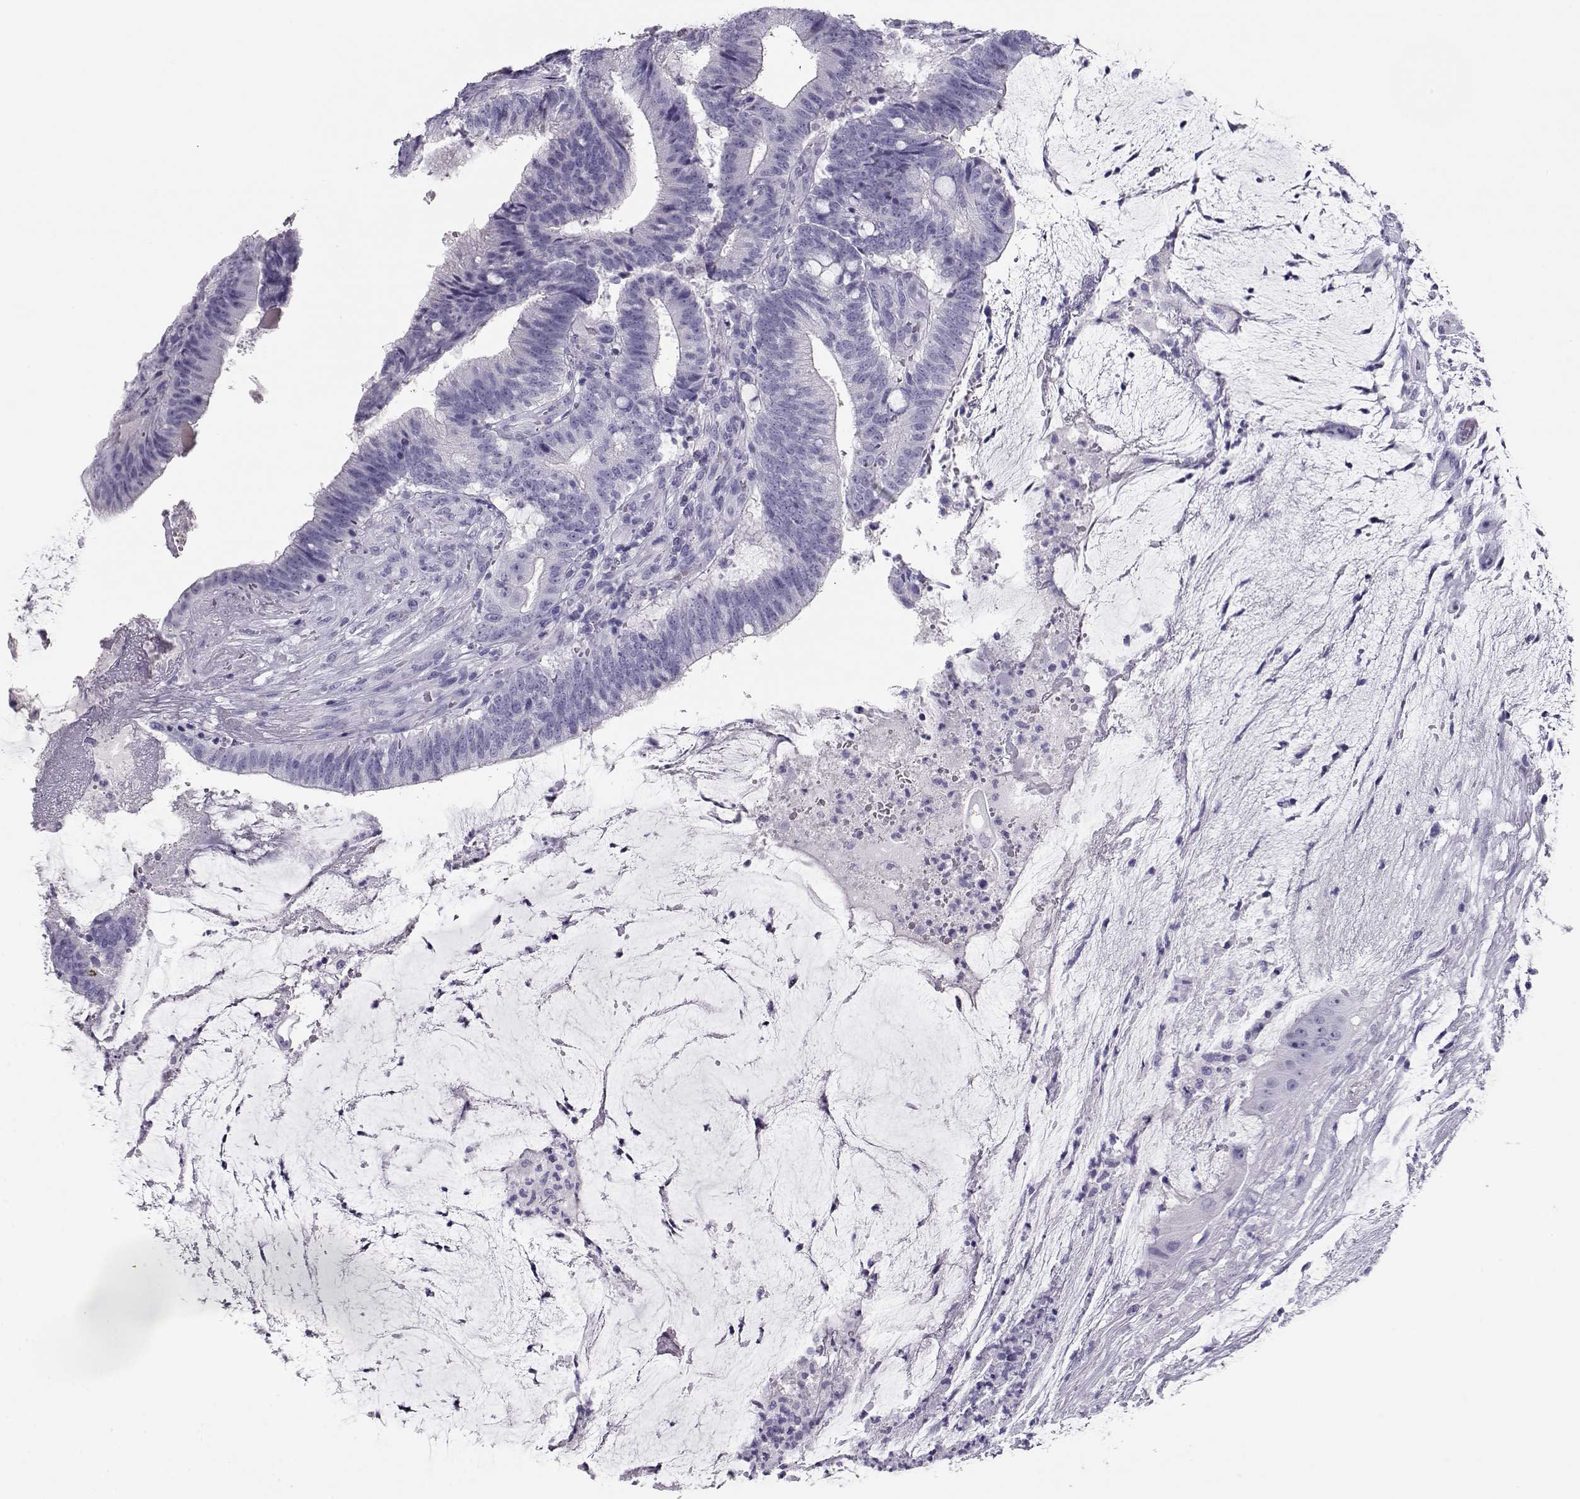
{"staining": {"intensity": "negative", "quantity": "none", "location": "none"}, "tissue": "colorectal cancer", "cell_type": "Tumor cells", "image_type": "cancer", "snomed": [{"axis": "morphology", "description": "Adenocarcinoma, NOS"}, {"axis": "topography", "description": "Colon"}], "caption": "This image is of colorectal cancer stained with immunohistochemistry to label a protein in brown with the nuclei are counter-stained blue. There is no positivity in tumor cells.", "gene": "CRX", "patient": {"sex": "female", "age": 43}}